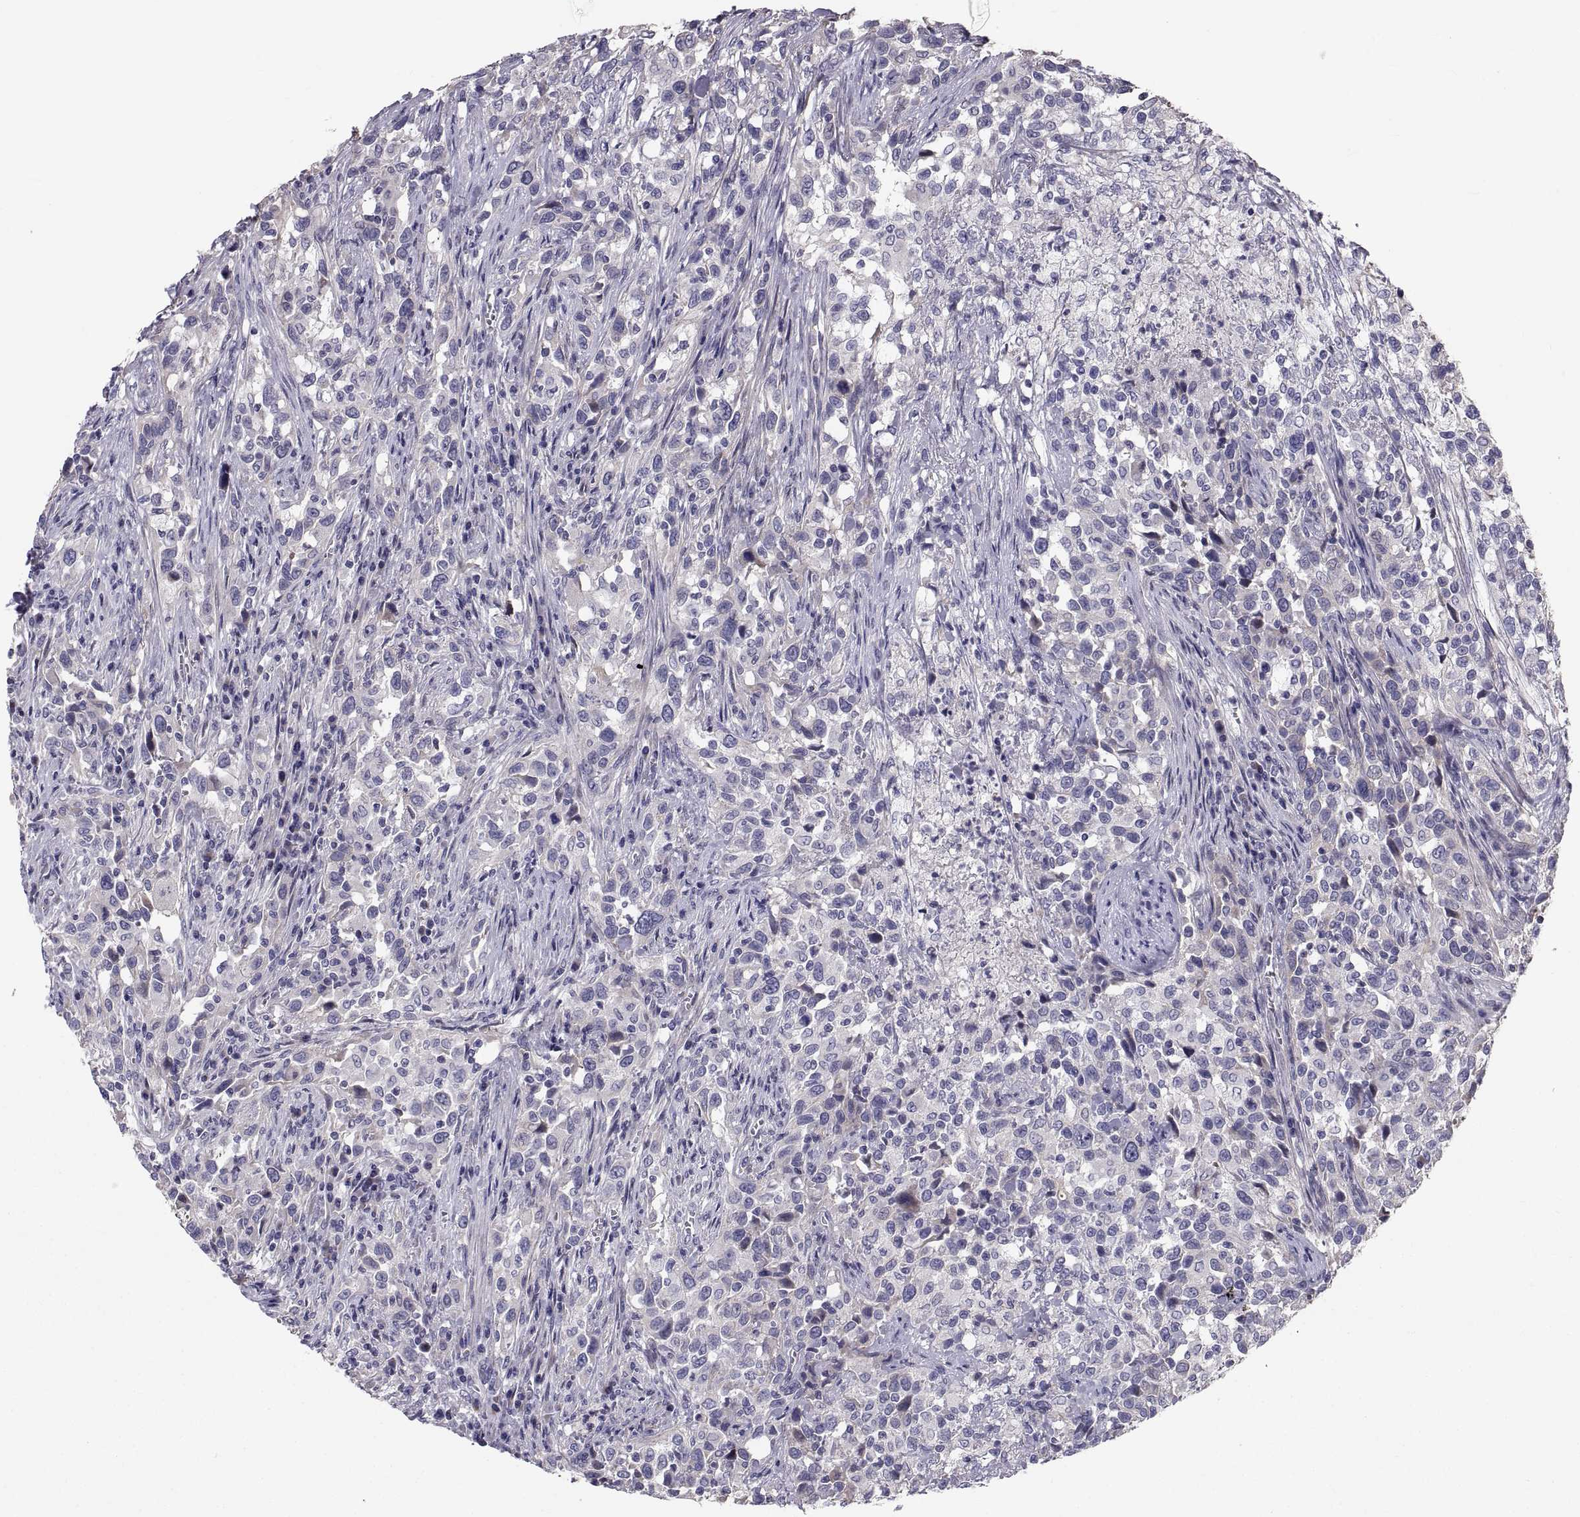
{"staining": {"intensity": "negative", "quantity": "none", "location": "none"}, "tissue": "urothelial cancer", "cell_type": "Tumor cells", "image_type": "cancer", "snomed": [{"axis": "morphology", "description": "Urothelial carcinoma, NOS"}, {"axis": "morphology", "description": "Urothelial carcinoma, High grade"}, {"axis": "topography", "description": "Urinary bladder"}], "caption": "This is an IHC image of urothelial cancer. There is no staining in tumor cells.", "gene": "ANO1", "patient": {"sex": "female", "age": 64}}